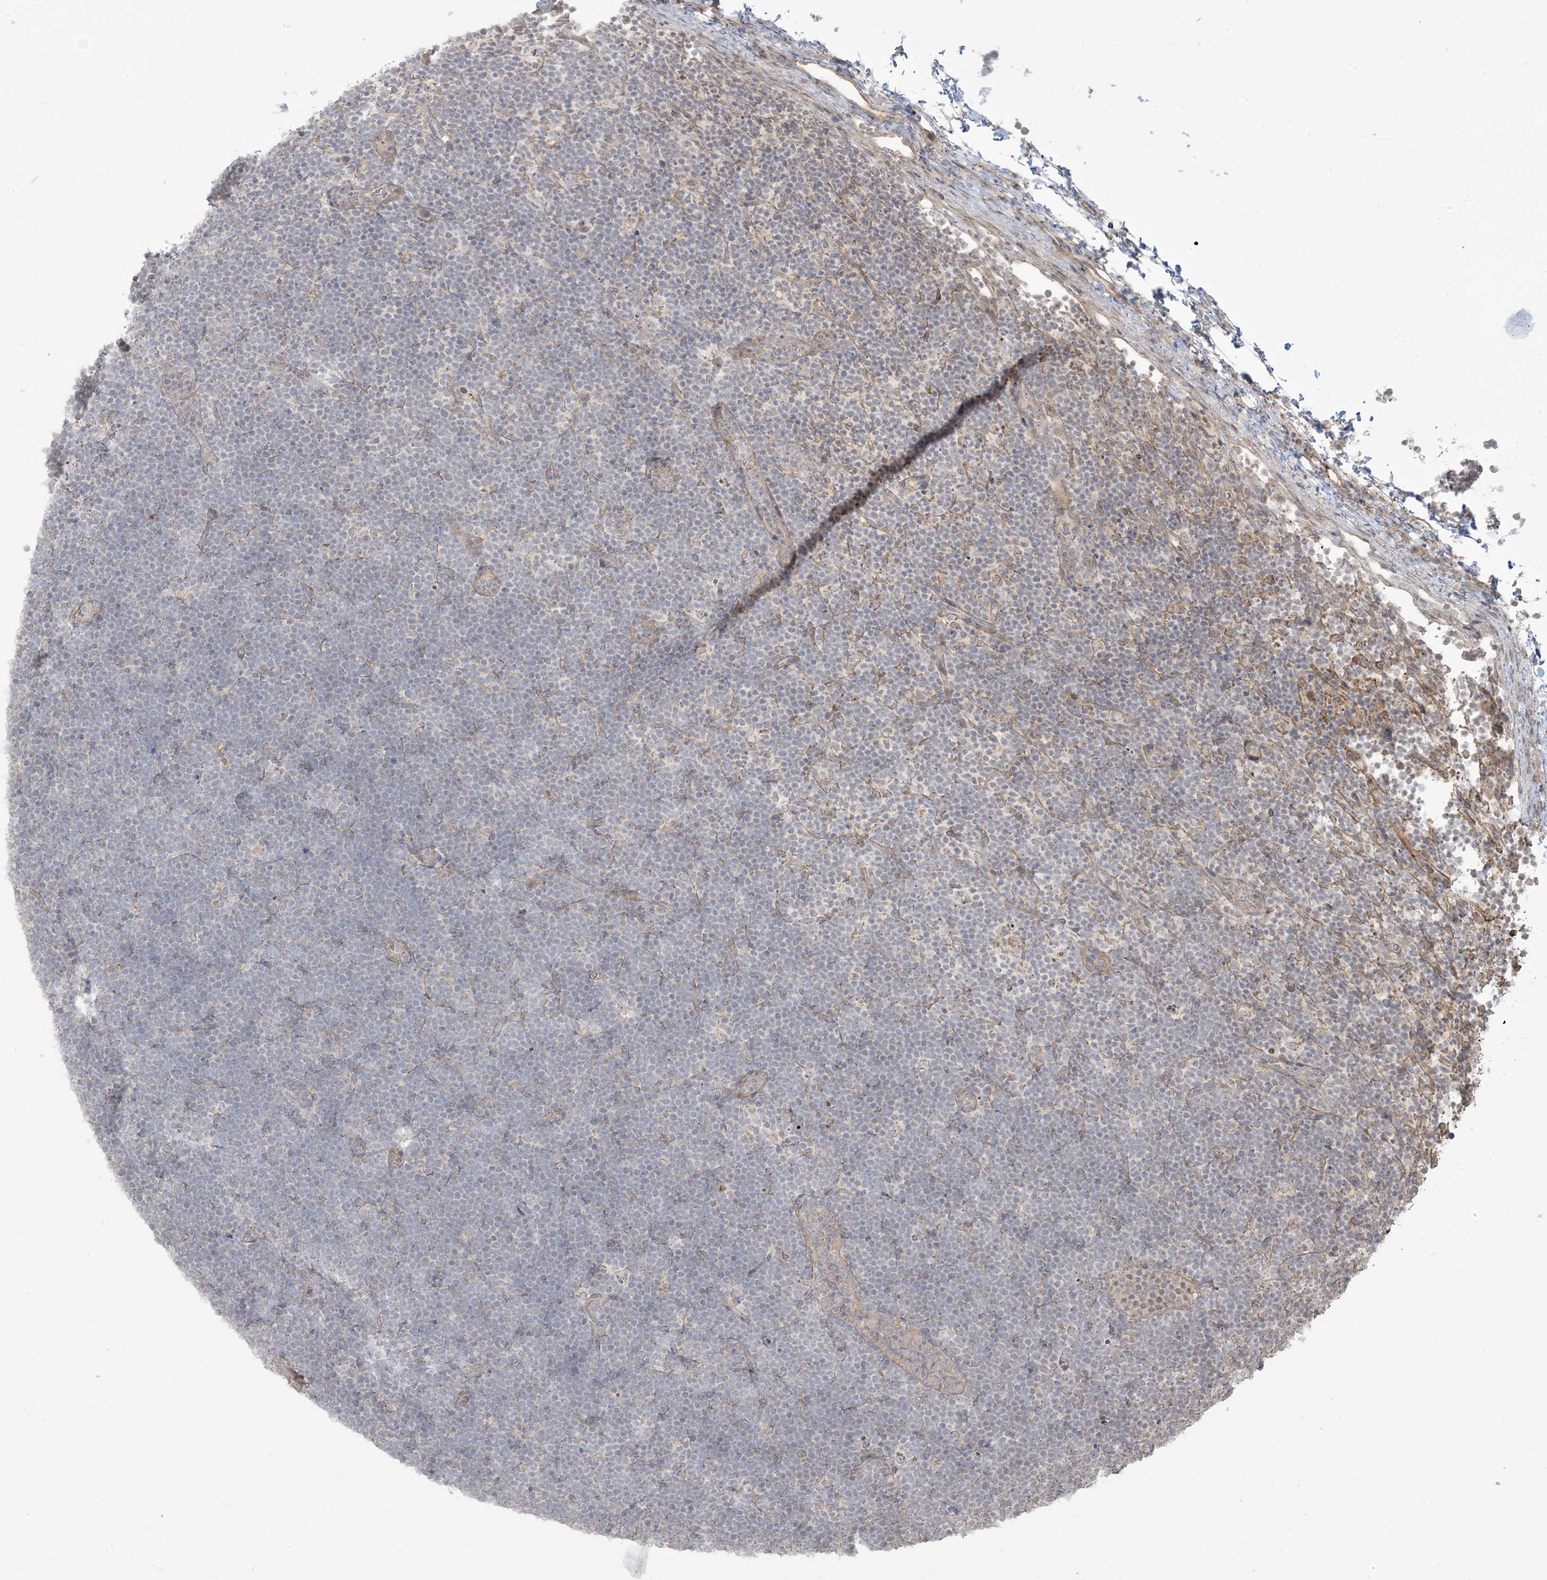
{"staining": {"intensity": "negative", "quantity": "none", "location": "none"}, "tissue": "lymphoma", "cell_type": "Tumor cells", "image_type": "cancer", "snomed": [{"axis": "morphology", "description": "Malignant lymphoma, non-Hodgkin's type, High grade"}, {"axis": "topography", "description": "Lymph node"}], "caption": "IHC of human lymphoma displays no expression in tumor cells. (DAB (3,3'-diaminobenzidine) immunohistochemistry (IHC) with hematoxylin counter stain).", "gene": "KLHL18", "patient": {"sex": "male", "age": 13}}